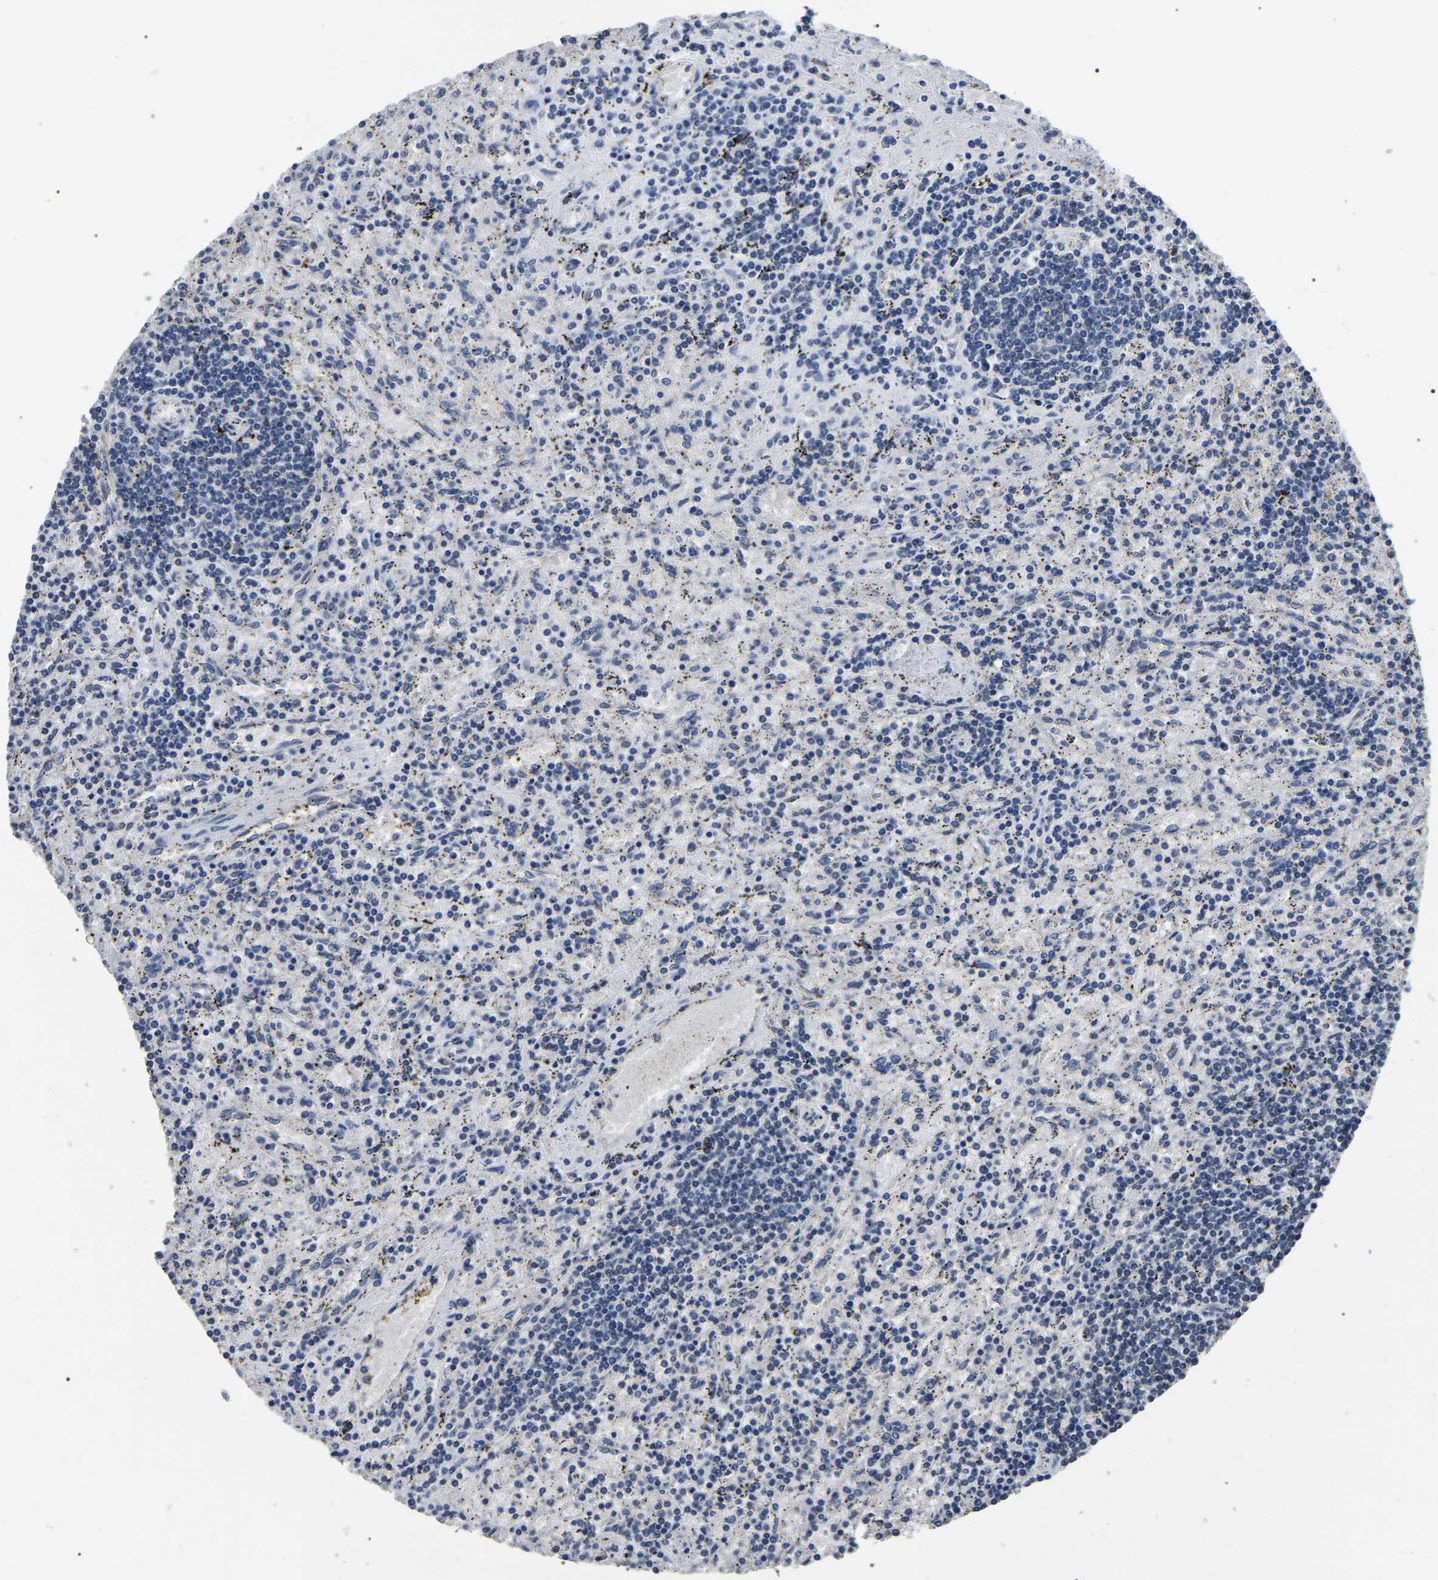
{"staining": {"intensity": "negative", "quantity": "none", "location": "none"}, "tissue": "lymphoma", "cell_type": "Tumor cells", "image_type": "cancer", "snomed": [{"axis": "morphology", "description": "Malignant lymphoma, non-Hodgkin's type, Low grade"}, {"axis": "topography", "description": "Spleen"}], "caption": "Protein analysis of malignant lymphoma, non-Hodgkin's type (low-grade) exhibits no significant positivity in tumor cells.", "gene": "PPM1E", "patient": {"sex": "male", "age": 76}}